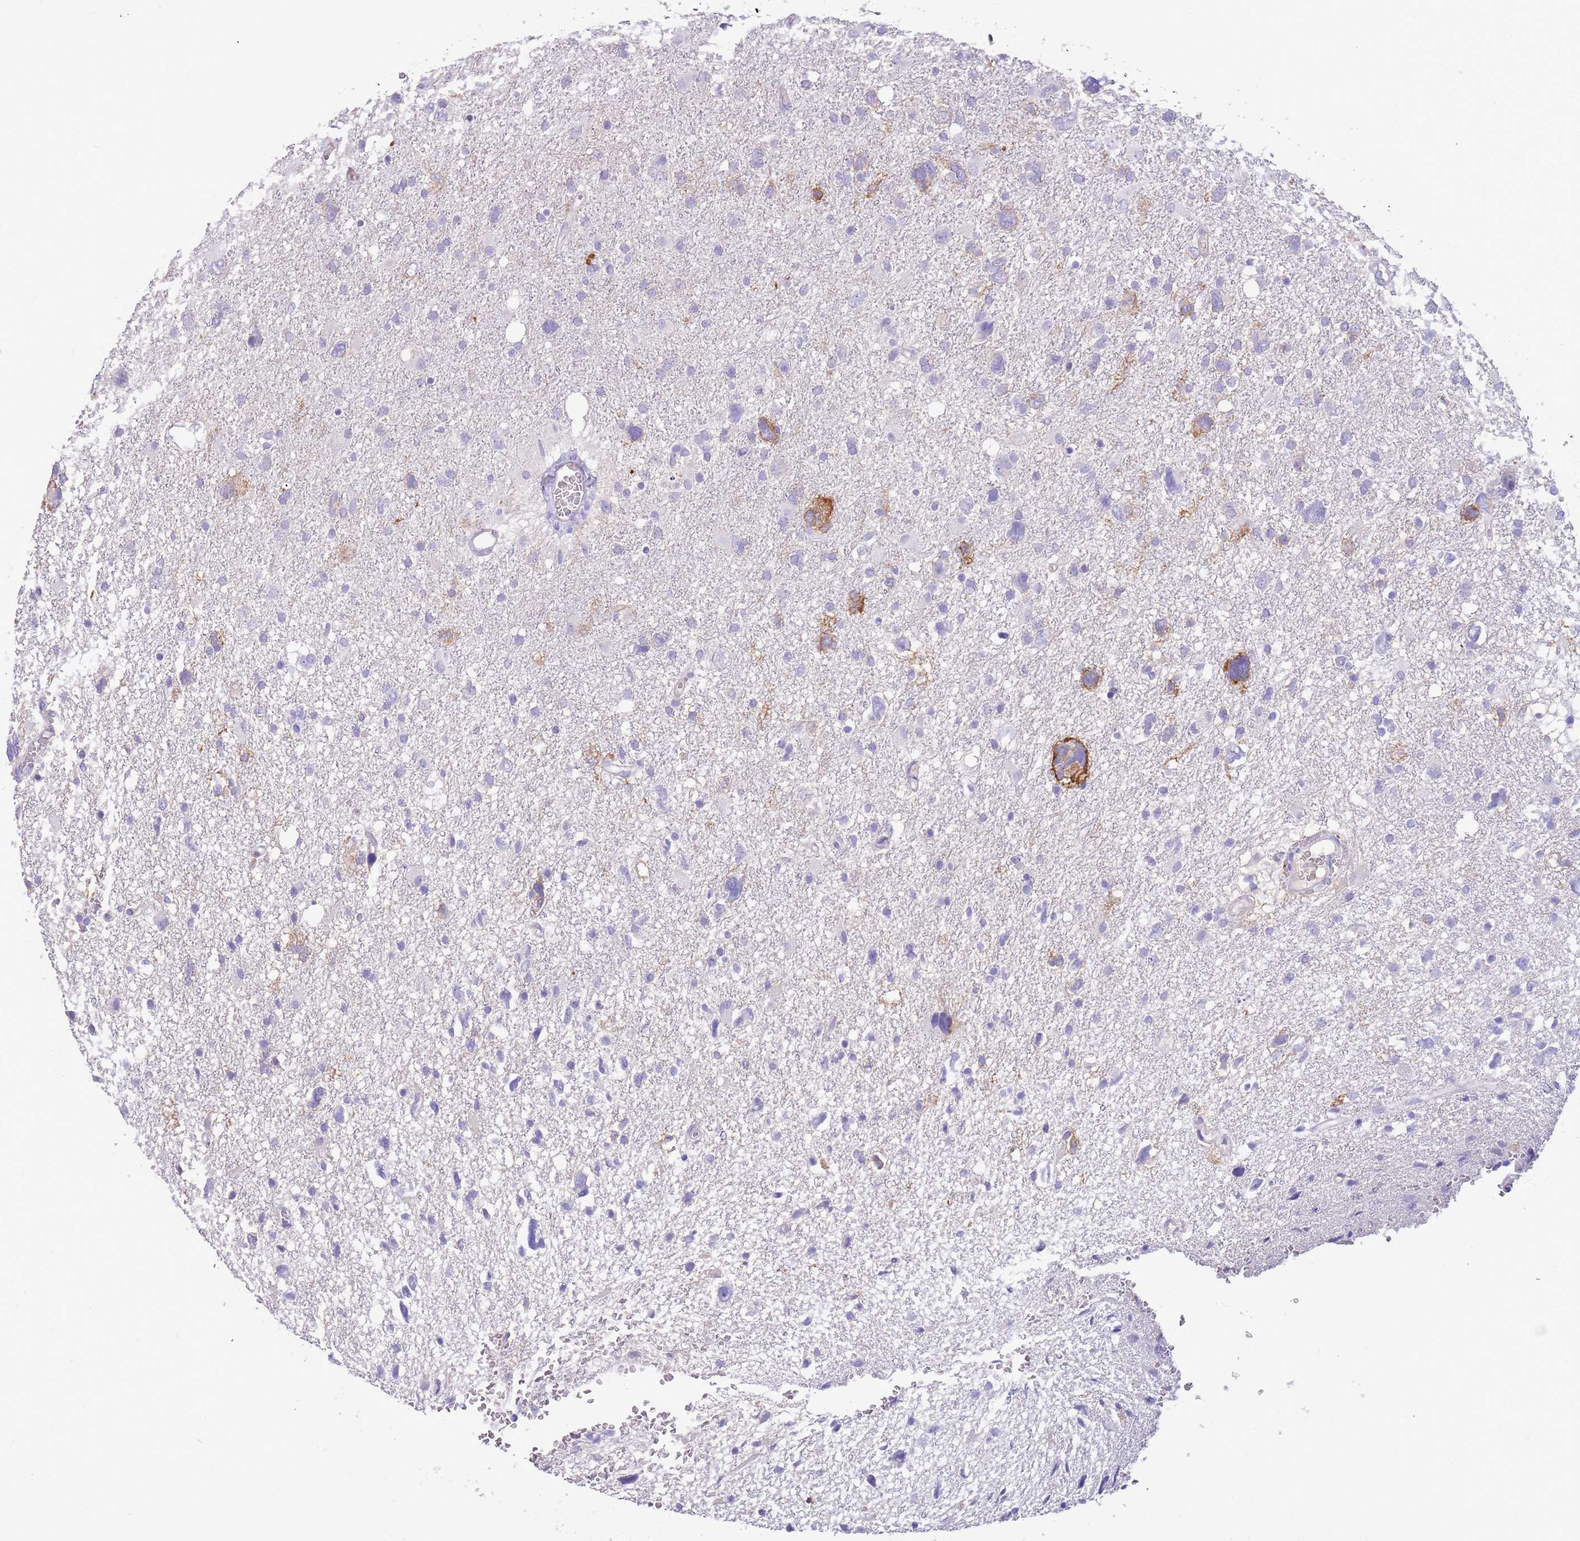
{"staining": {"intensity": "negative", "quantity": "none", "location": "none"}, "tissue": "glioma", "cell_type": "Tumor cells", "image_type": "cancer", "snomed": [{"axis": "morphology", "description": "Glioma, malignant, High grade"}, {"axis": "topography", "description": "Brain"}], "caption": "Immunohistochemistry (IHC) image of glioma stained for a protein (brown), which demonstrates no staining in tumor cells. Brightfield microscopy of immunohistochemistry stained with DAB (3,3'-diaminobenzidine) (brown) and hematoxylin (blue), captured at high magnification.", "gene": "TRMO", "patient": {"sex": "male", "age": 61}}